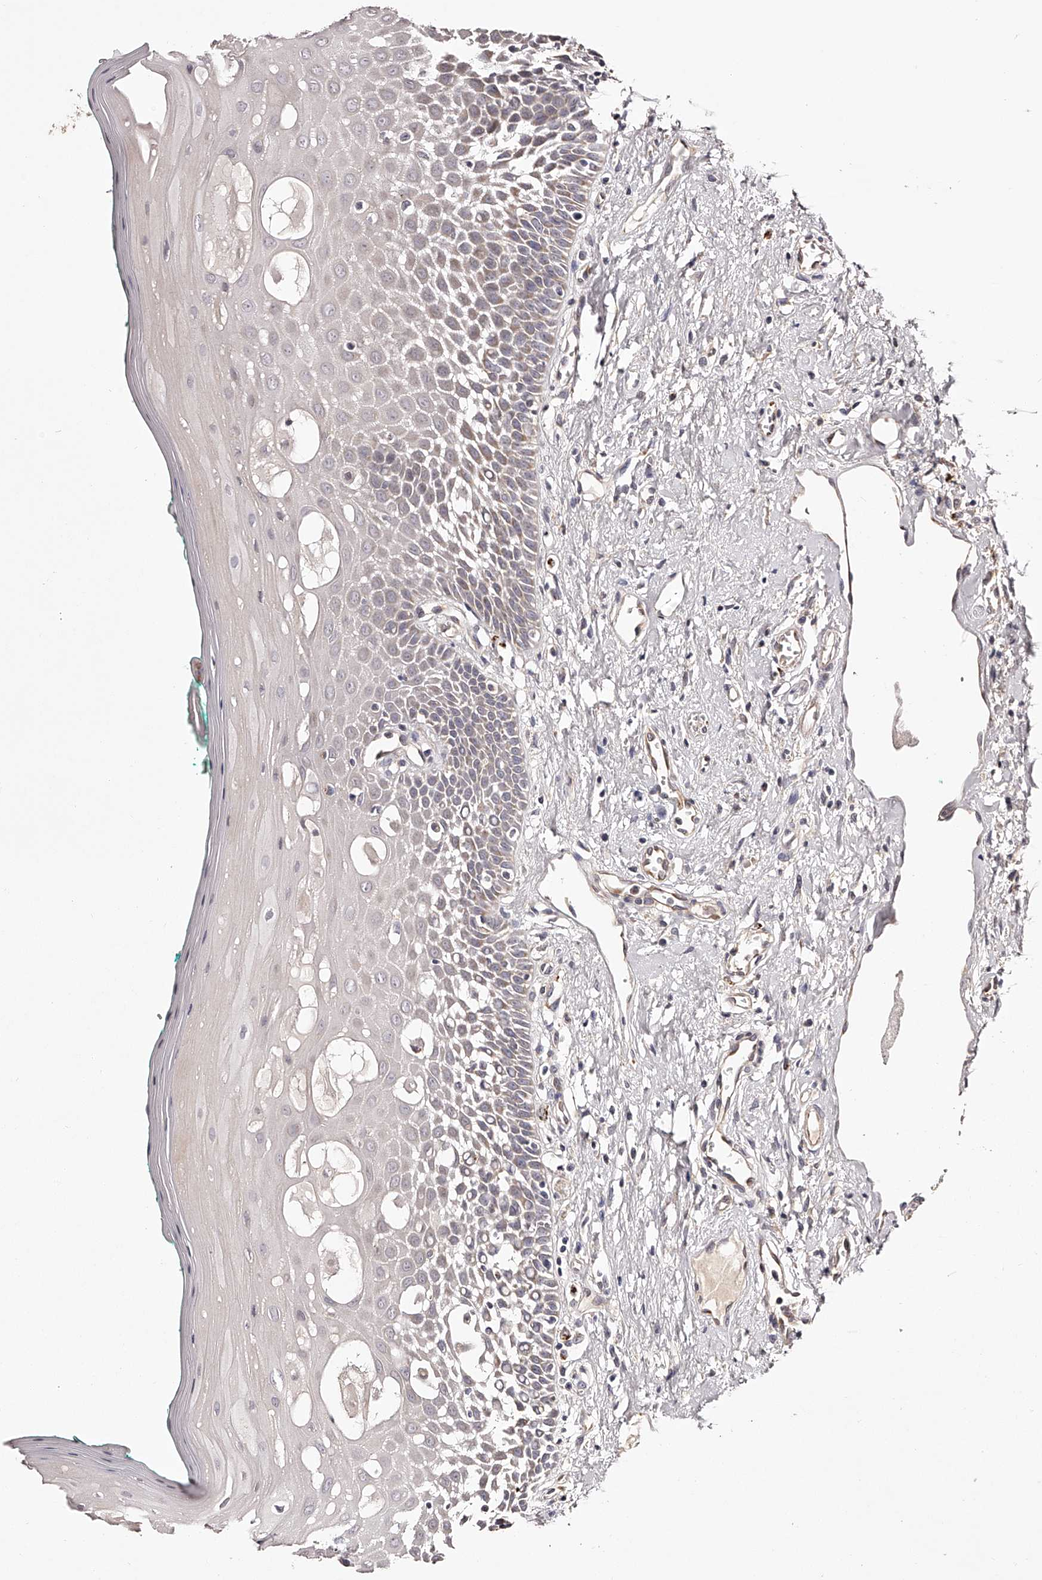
{"staining": {"intensity": "weak", "quantity": "25%-75%", "location": "cytoplasmic/membranous"}, "tissue": "oral mucosa", "cell_type": "Squamous epithelial cells", "image_type": "normal", "snomed": [{"axis": "morphology", "description": "Normal tissue, NOS"}, {"axis": "topography", "description": "Oral tissue"}], "caption": "Immunohistochemistry (DAB (3,3'-diaminobenzidine)) staining of benign human oral mucosa exhibits weak cytoplasmic/membranous protein staining in approximately 25%-75% of squamous epithelial cells.", "gene": "ODF2L", "patient": {"sex": "female", "age": 70}}